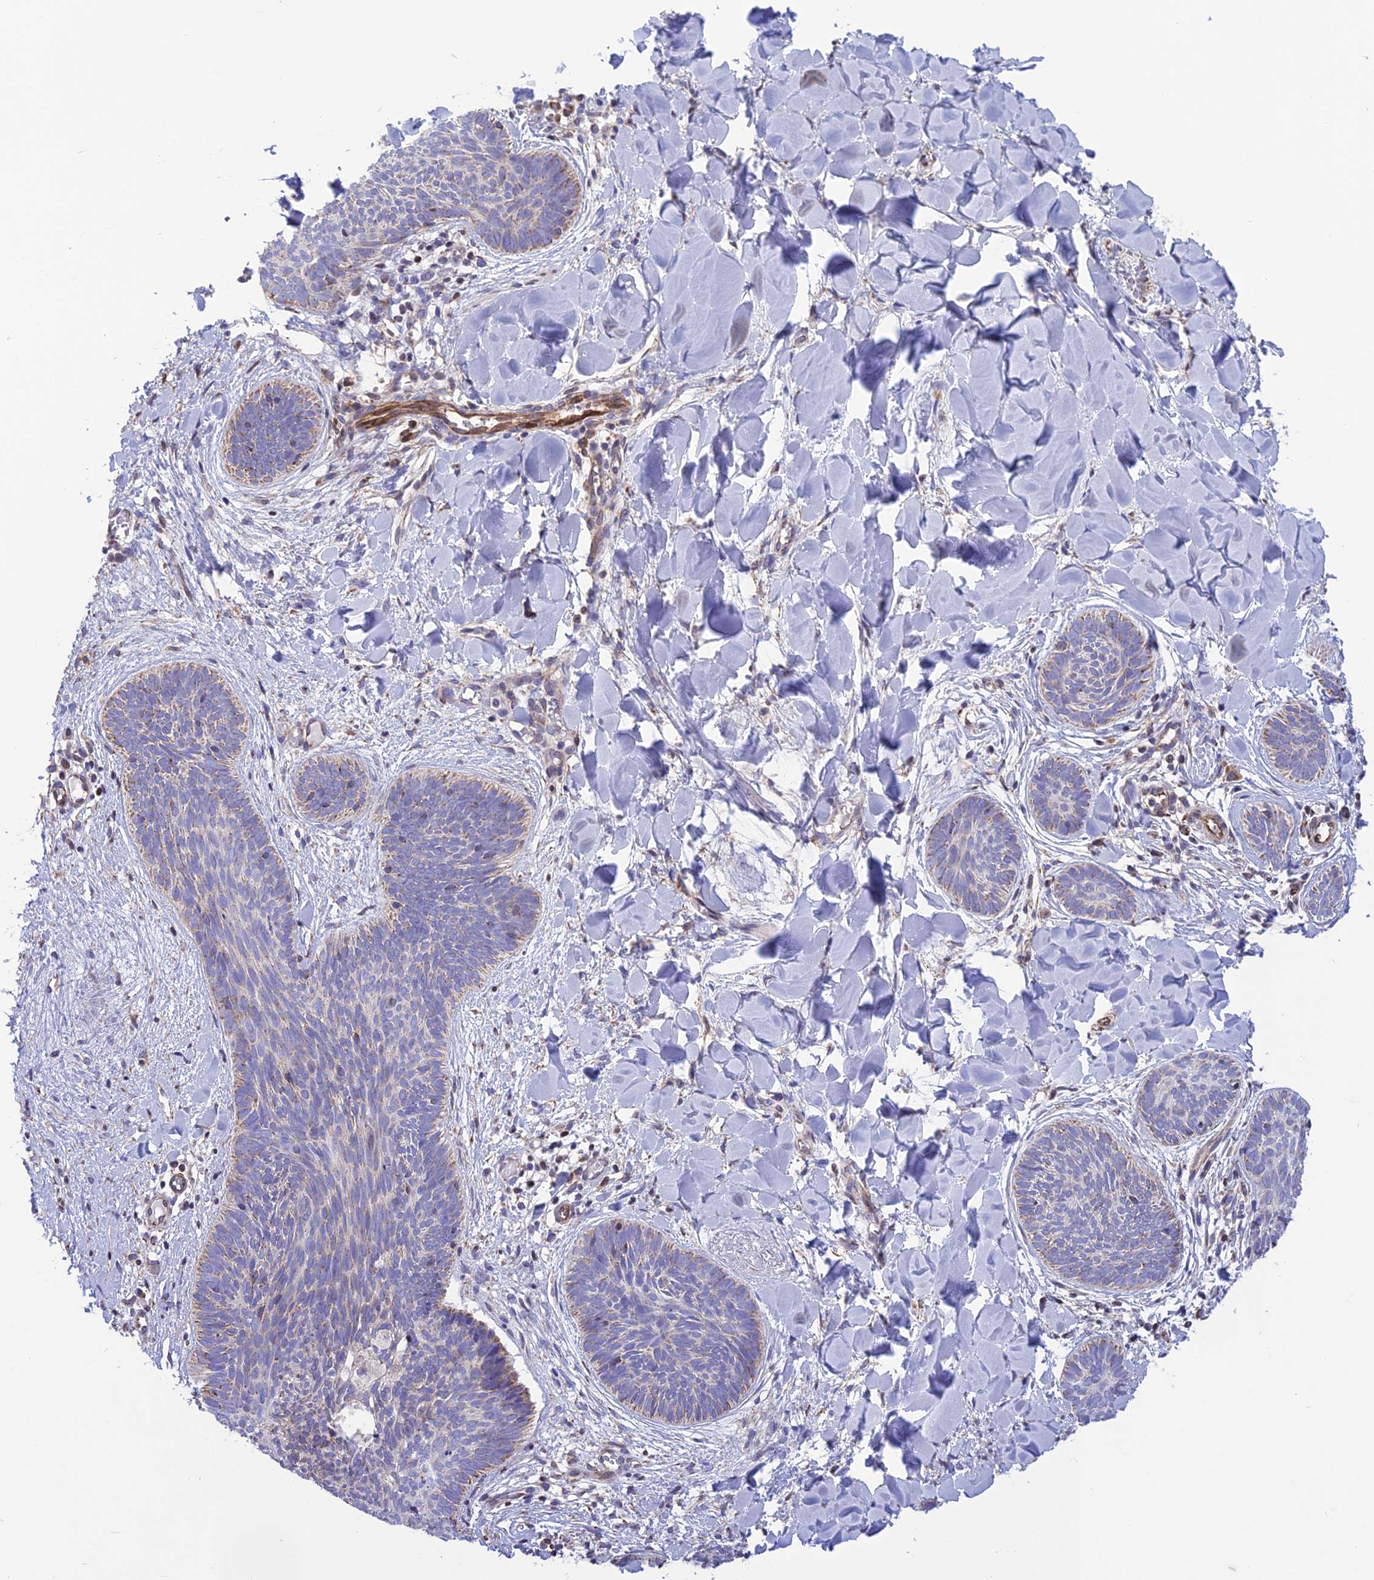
{"staining": {"intensity": "weak", "quantity": "<25%", "location": "cytoplasmic/membranous"}, "tissue": "skin cancer", "cell_type": "Tumor cells", "image_type": "cancer", "snomed": [{"axis": "morphology", "description": "Basal cell carcinoma"}, {"axis": "topography", "description": "Skin"}], "caption": "This is an immunohistochemistry photomicrograph of human skin basal cell carcinoma. There is no expression in tumor cells.", "gene": "DOC2B", "patient": {"sex": "female", "age": 81}}